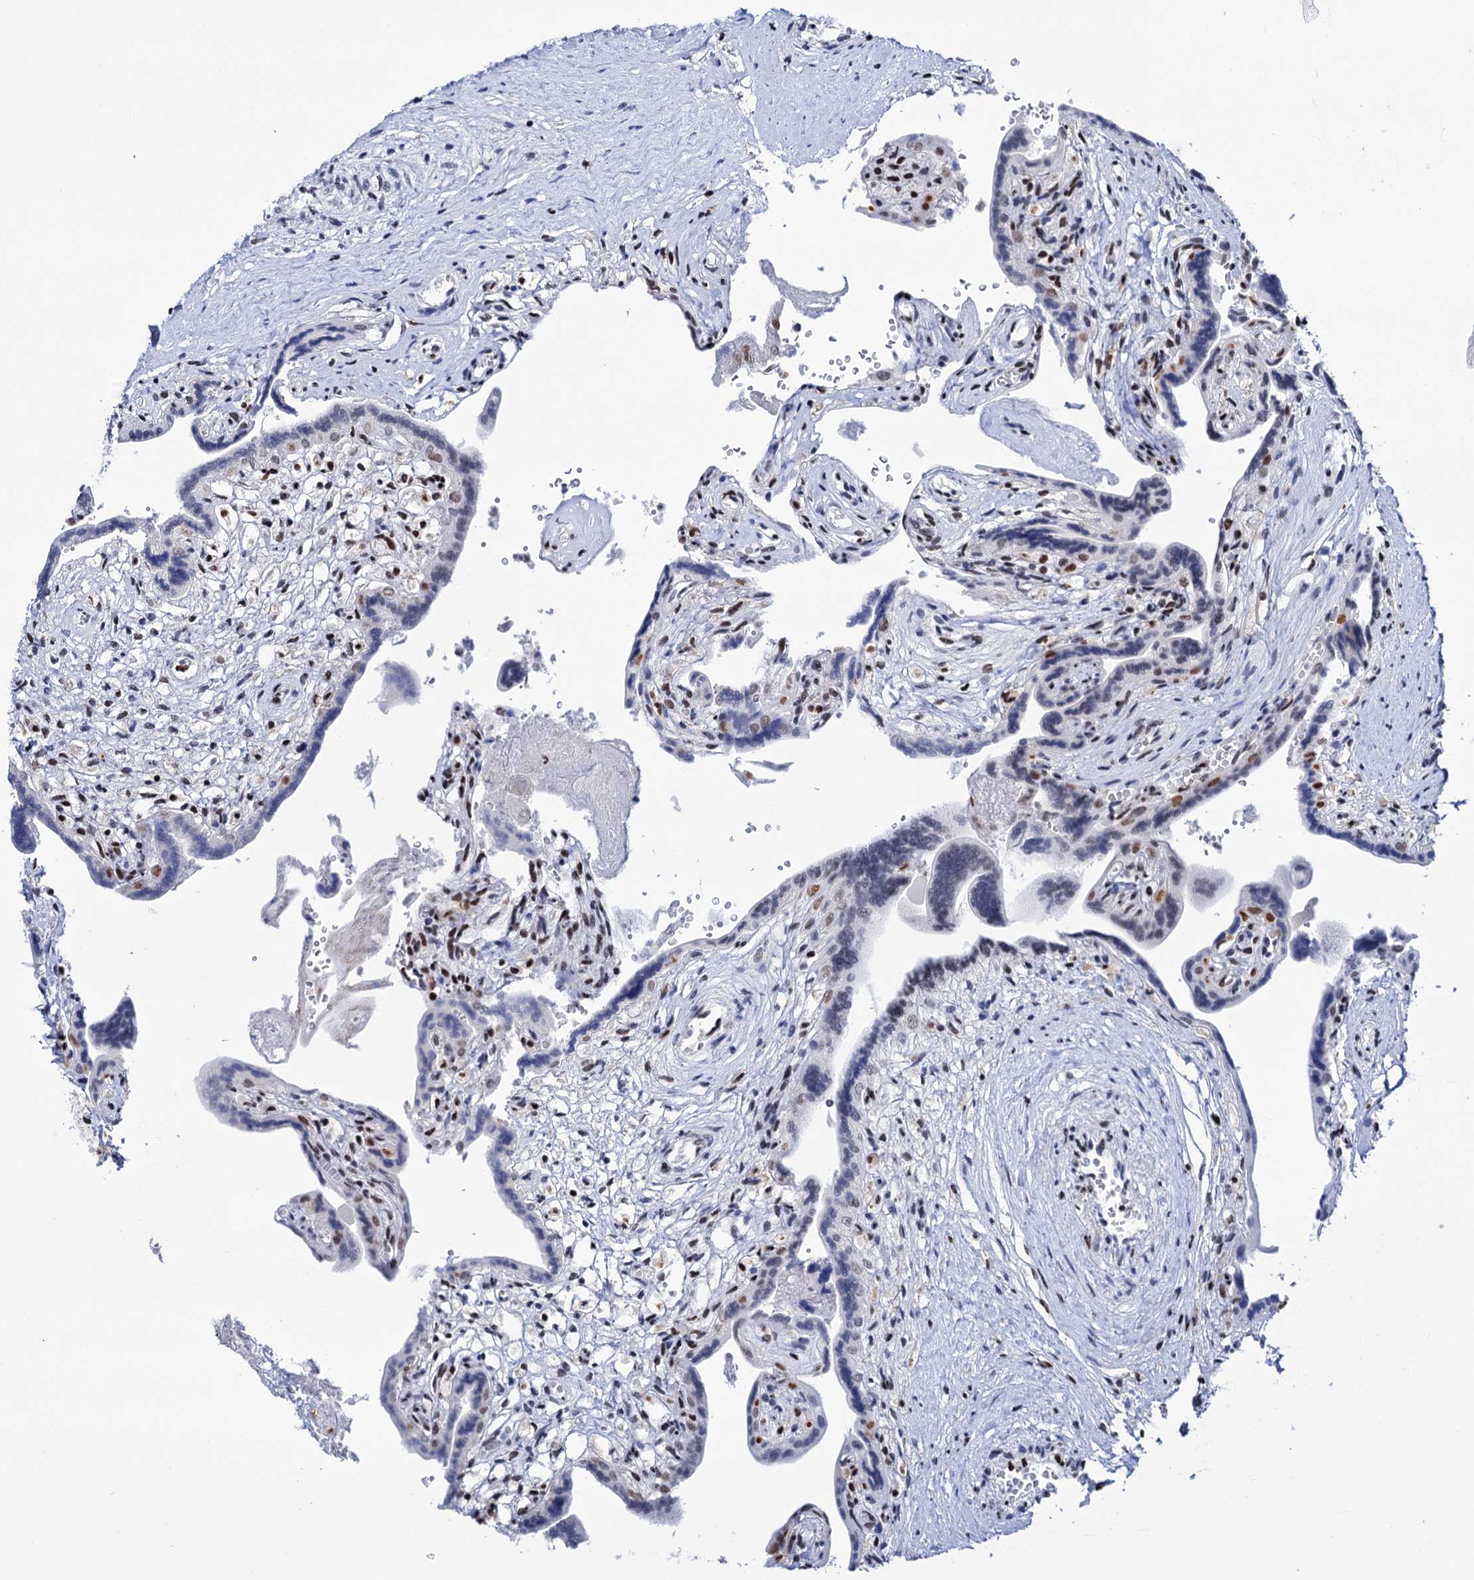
{"staining": {"intensity": "strong", "quantity": "25%-75%", "location": "nuclear"}, "tissue": "placenta", "cell_type": "Trophoblastic cells", "image_type": "normal", "snomed": [{"axis": "morphology", "description": "Normal tissue, NOS"}, {"axis": "topography", "description": "Placenta"}], "caption": "Immunohistochemical staining of benign human placenta demonstrates 25%-75% levels of strong nuclear protein positivity in approximately 25%-75% of trophoblastic cells.", "gene": "MATR3", "patient": {"sex": "female", "age": 37}}